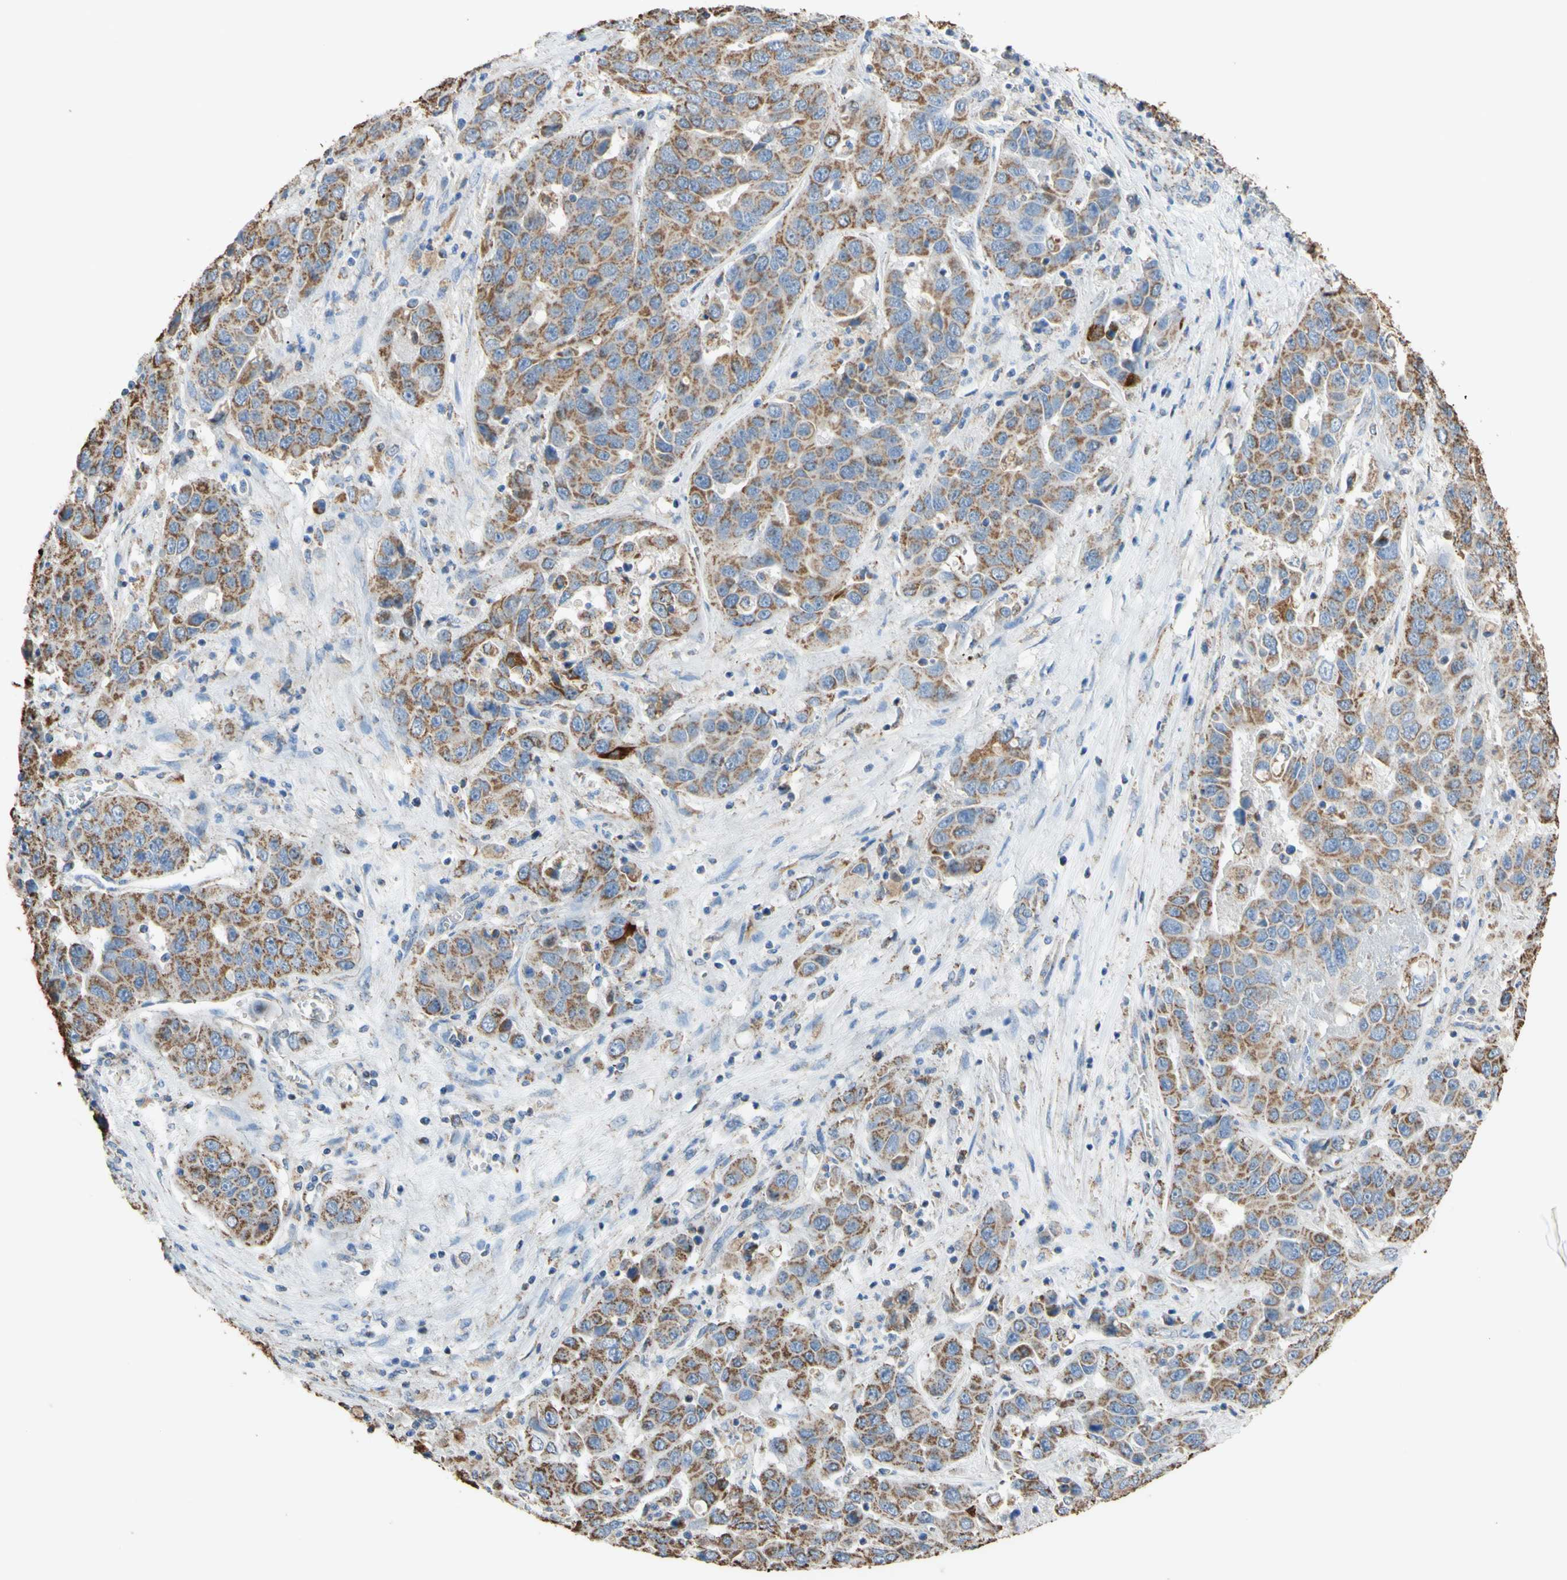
{"staining": {"intensity": "moderate", "quantity": "25%-75%", "location": "cytoplasmic/membranous"}, "tissue": "liver cancer", "cell_type": "Tumor cells", "image_type": "cancer", "snomed": [{"axis": "morphology", "description": "Cholangiocarcinoma"}, {"axis": "topography", "description": "Liver"}], "caption": "Protein analysis of cholangiocarcinoma (liver) tissue reveals moderate cytoplasmic/membranous positivity in about 25%-75% of tumor cells.", "gene": "CMKLR2", "patient": {"sex": "female", "age": 52}}